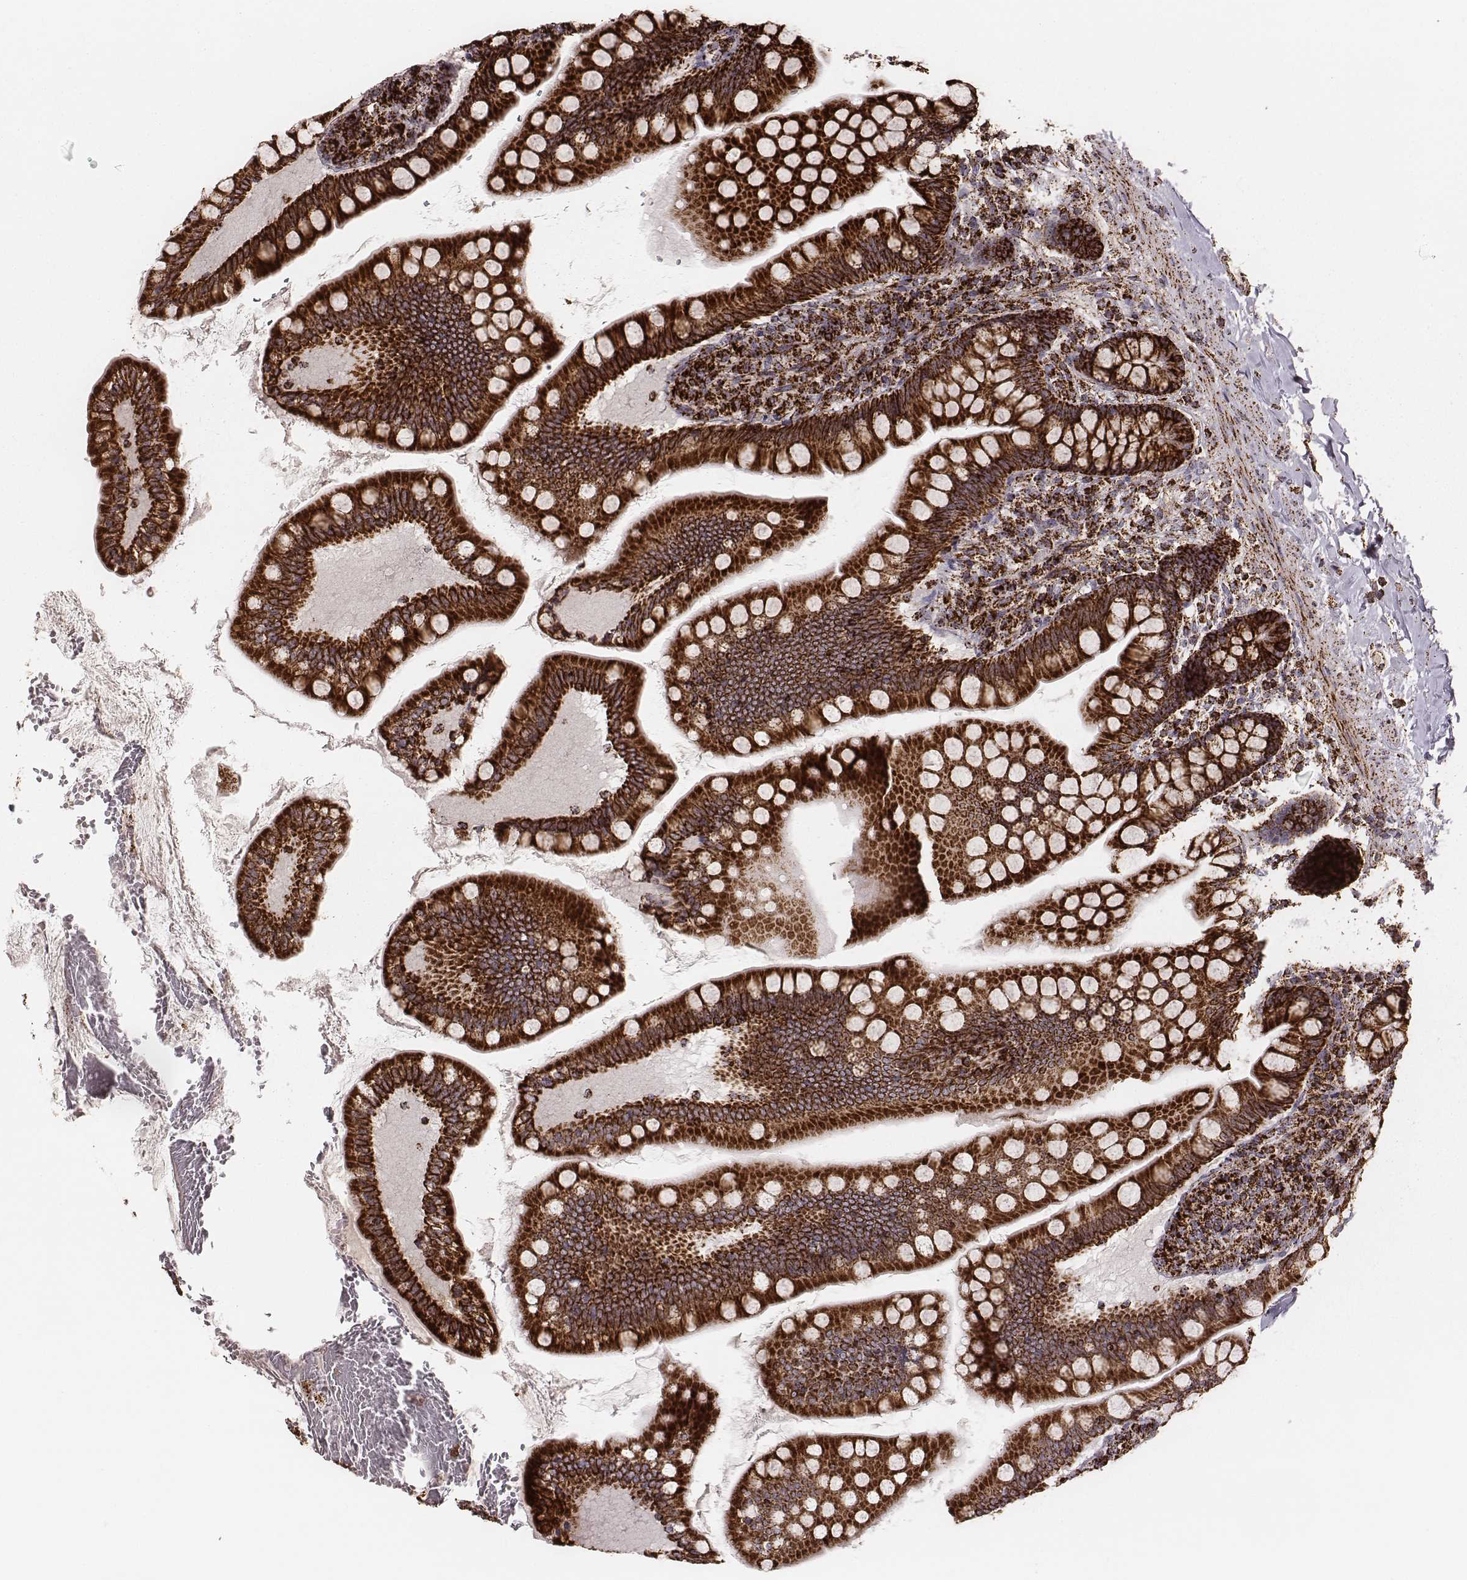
{"staining": {"intensity": "strong", "quantity": ">75%", "location": "cytoplasmic/membranous"}, "tissue": "small intestine", "cell_type": "Glandular cells", "image_type": "normal", "snomed": [{"axis": "morphology", "description": "Normal tissue, NOS"}, {"axis": "topography", "description": "Small intestine"}], "caption": "The immunohistochemical stain shows strong cytoplasmic/membranous positivity in glandular cells of unremarkable small intestine.", "gene": "TUFM", "patient": {"sex": "female", "age": 56}}